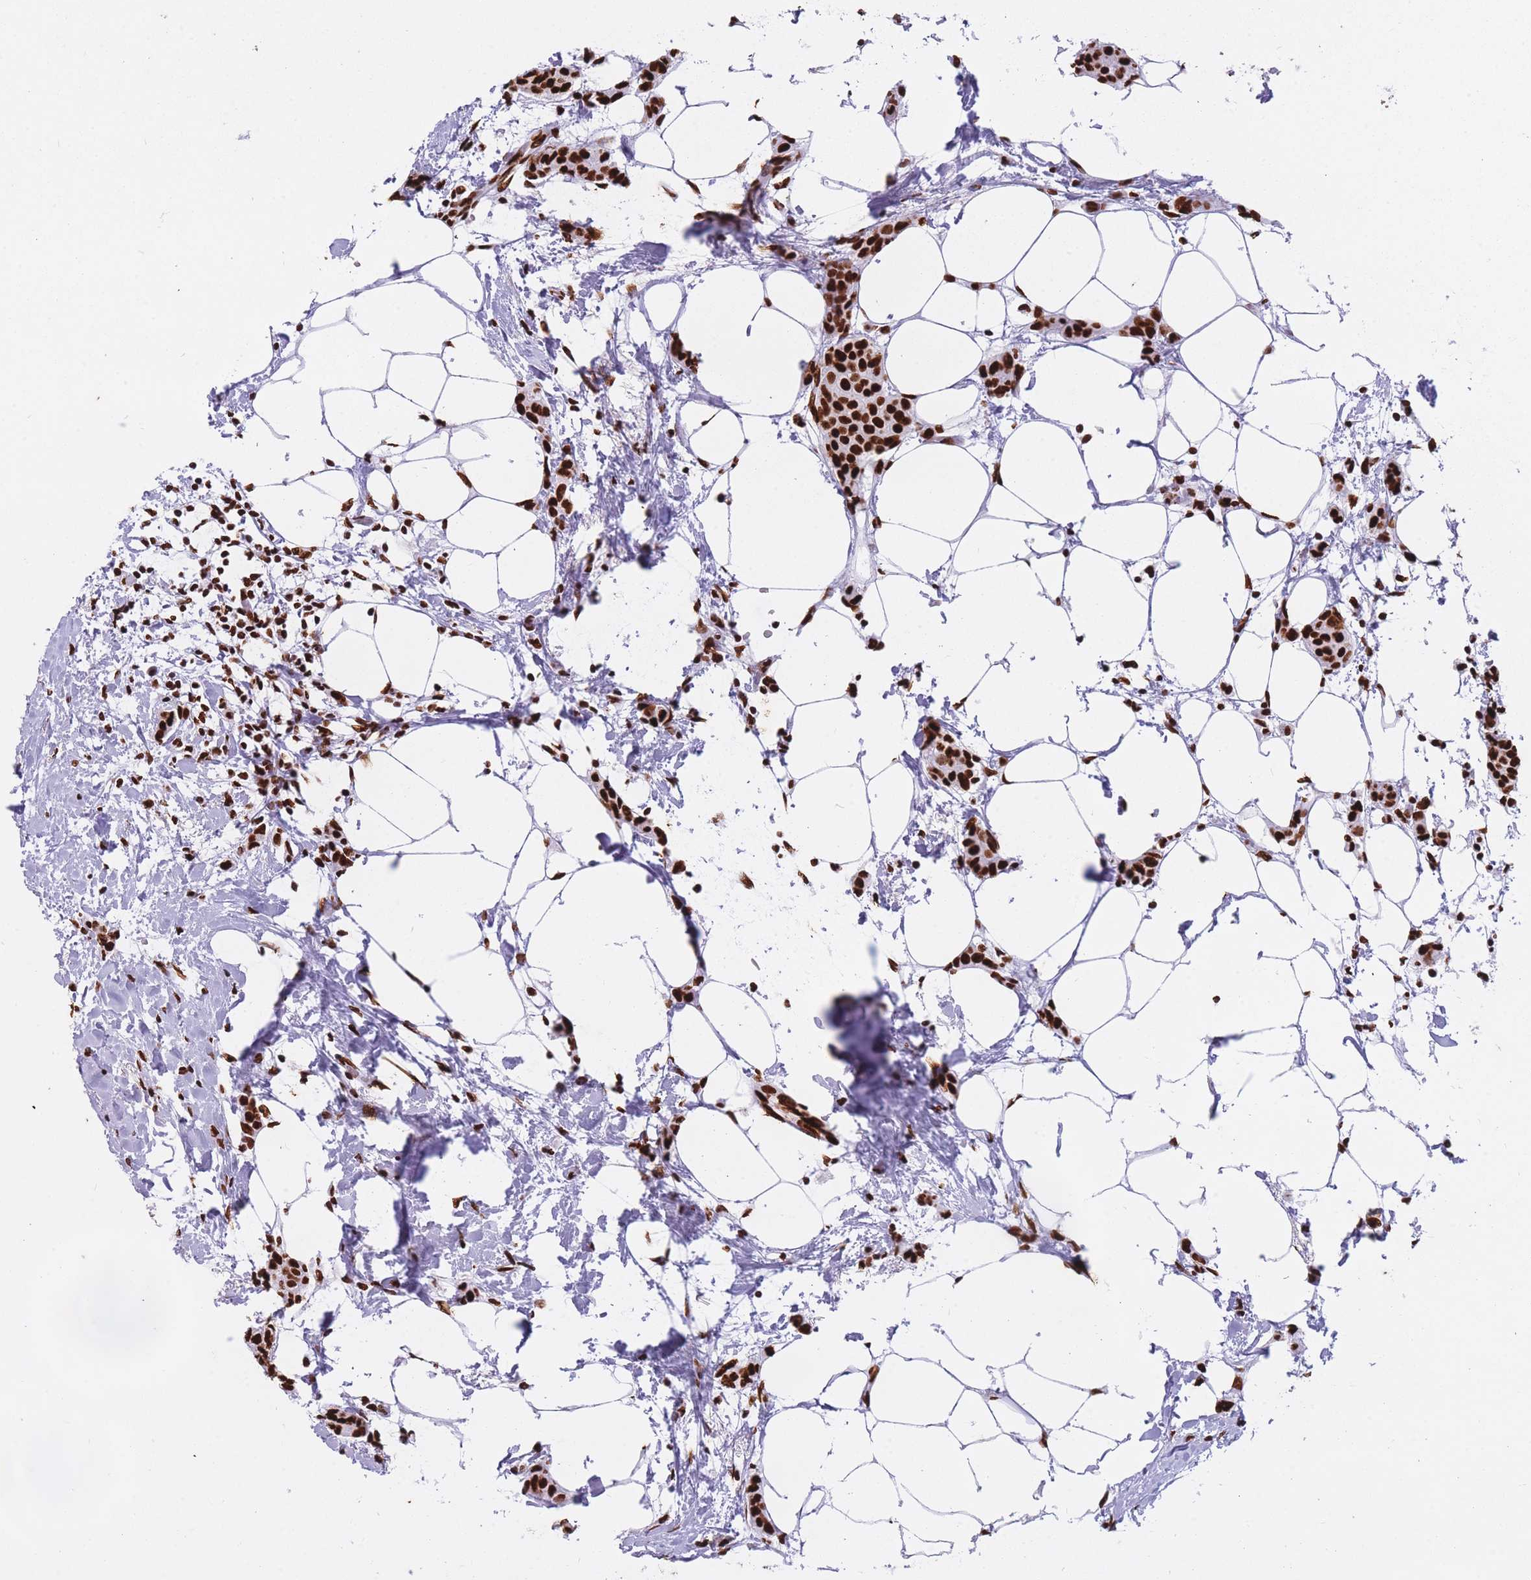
{"staining": {"intensity": "strong", "quantity": ">75%", "location": "nuclear"}, "tissue": "breast cancer", "cell_type": "Tumor cells", "image_type": "cancer", "snomed": [{"axis": "morphology", "description": "Duct carcinoma"}, {"axis": "topography", "description": "Breast"}], "caption": "IHC of breast invasive ductal carcinoma reveals high levels of strong nuclear staining in about >75% of tumor cells. (DAB (3,3'-diaminobenzidine) IHC with brightfield microscopy, high magnification).", "gene": "HNRNPUL1", "patient": {"sex": "female", "age": 72}}